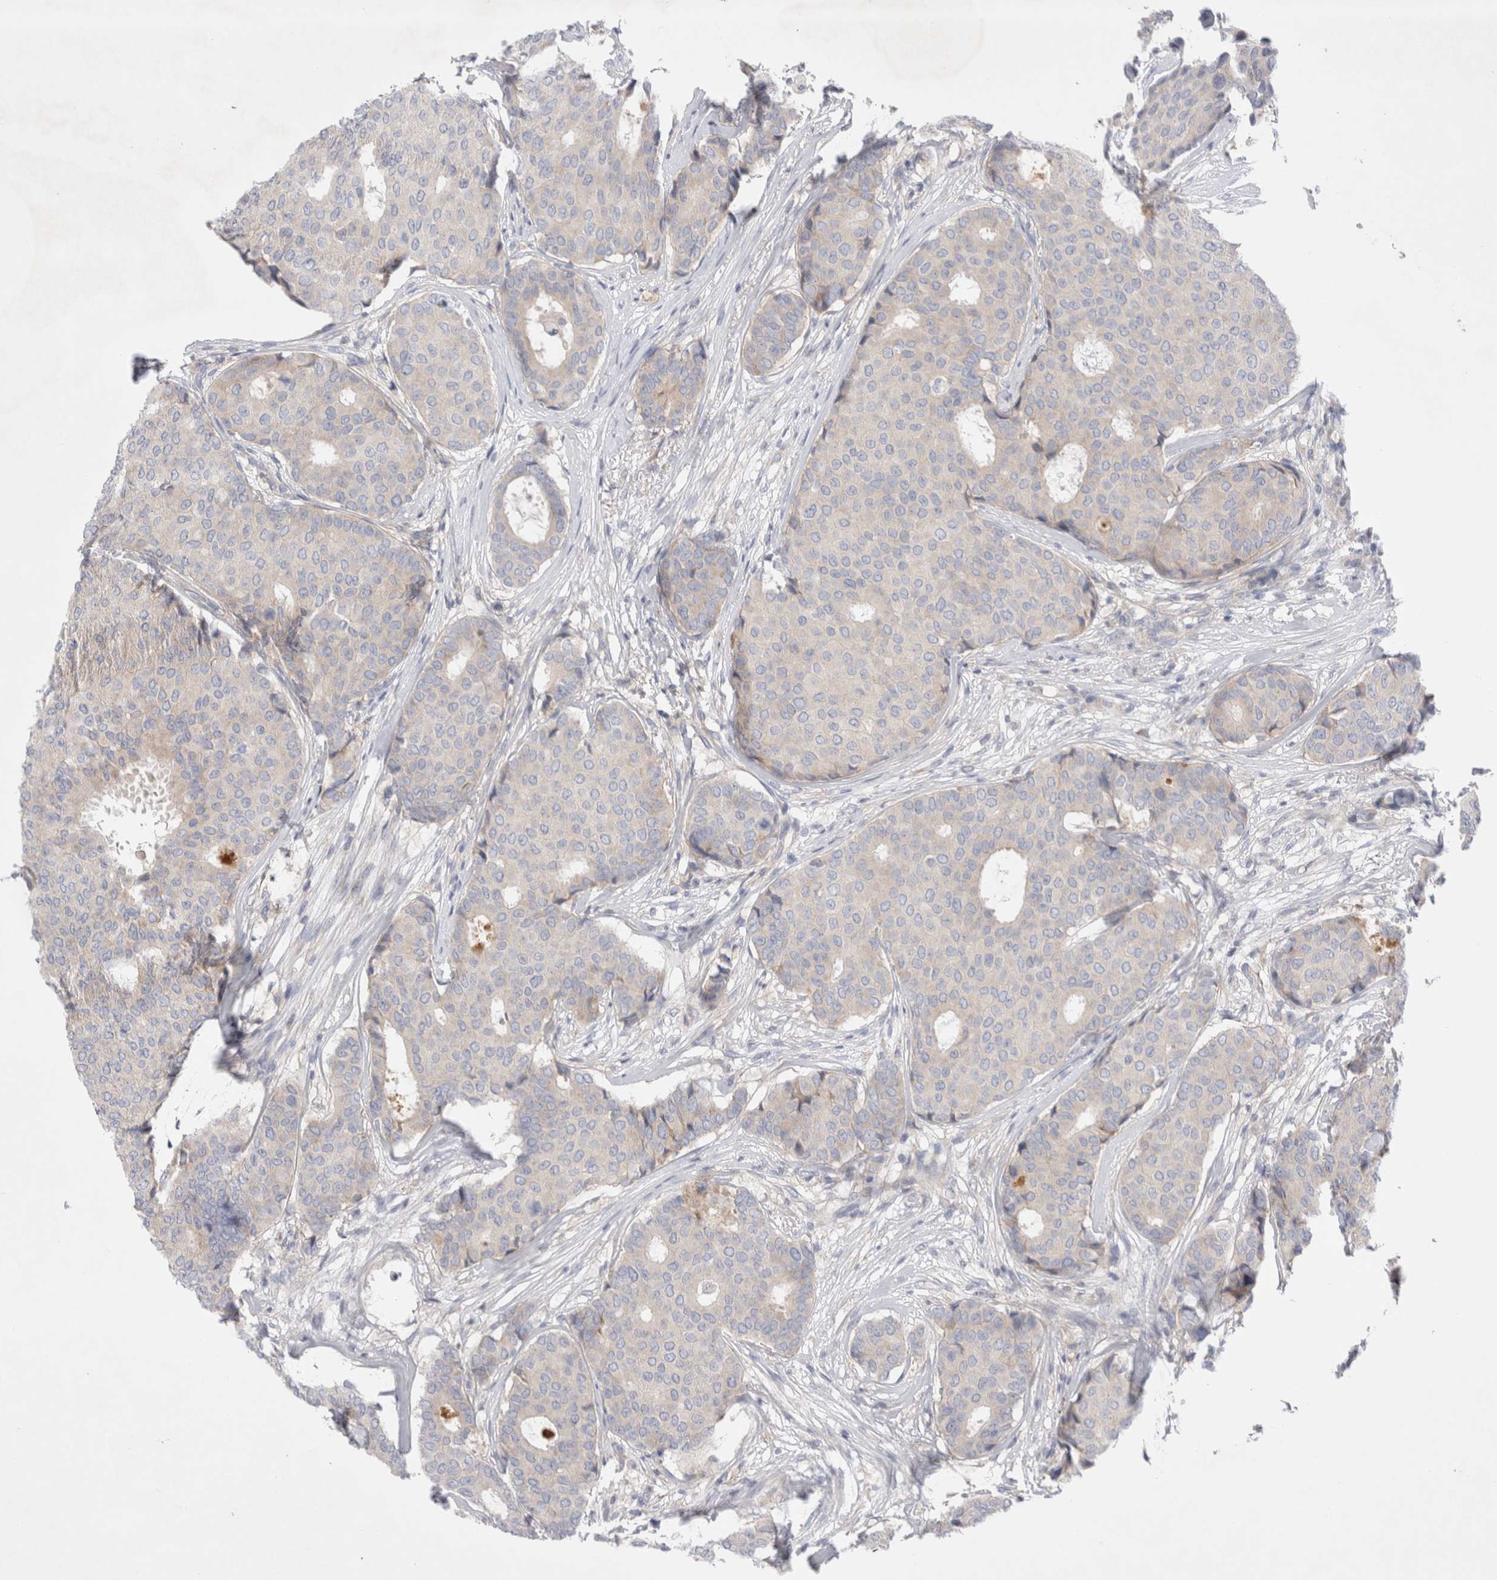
{"staining": {"intensity": "negative", "quantity": "none", "location": "none"}, "tissue": "breast cancer", "cell_type": "Tumor cells", "image_type": "cancer", "snomed": [{"axis": "morphology", "description": "Duct carcinoma"}, {"axis": "topography", "description": "Breast"}], "caption": "Tumor cells show no significant protein expression in invasive ductal carcinoma (breast). (Stains: DAB immunohistochemistry (IHC) with hematoxylin counter stain, Microscopy: brightfield microscopy at high magnification).", "gene": "RBM12B", "patient": {"sex": "female", "age": 75}}